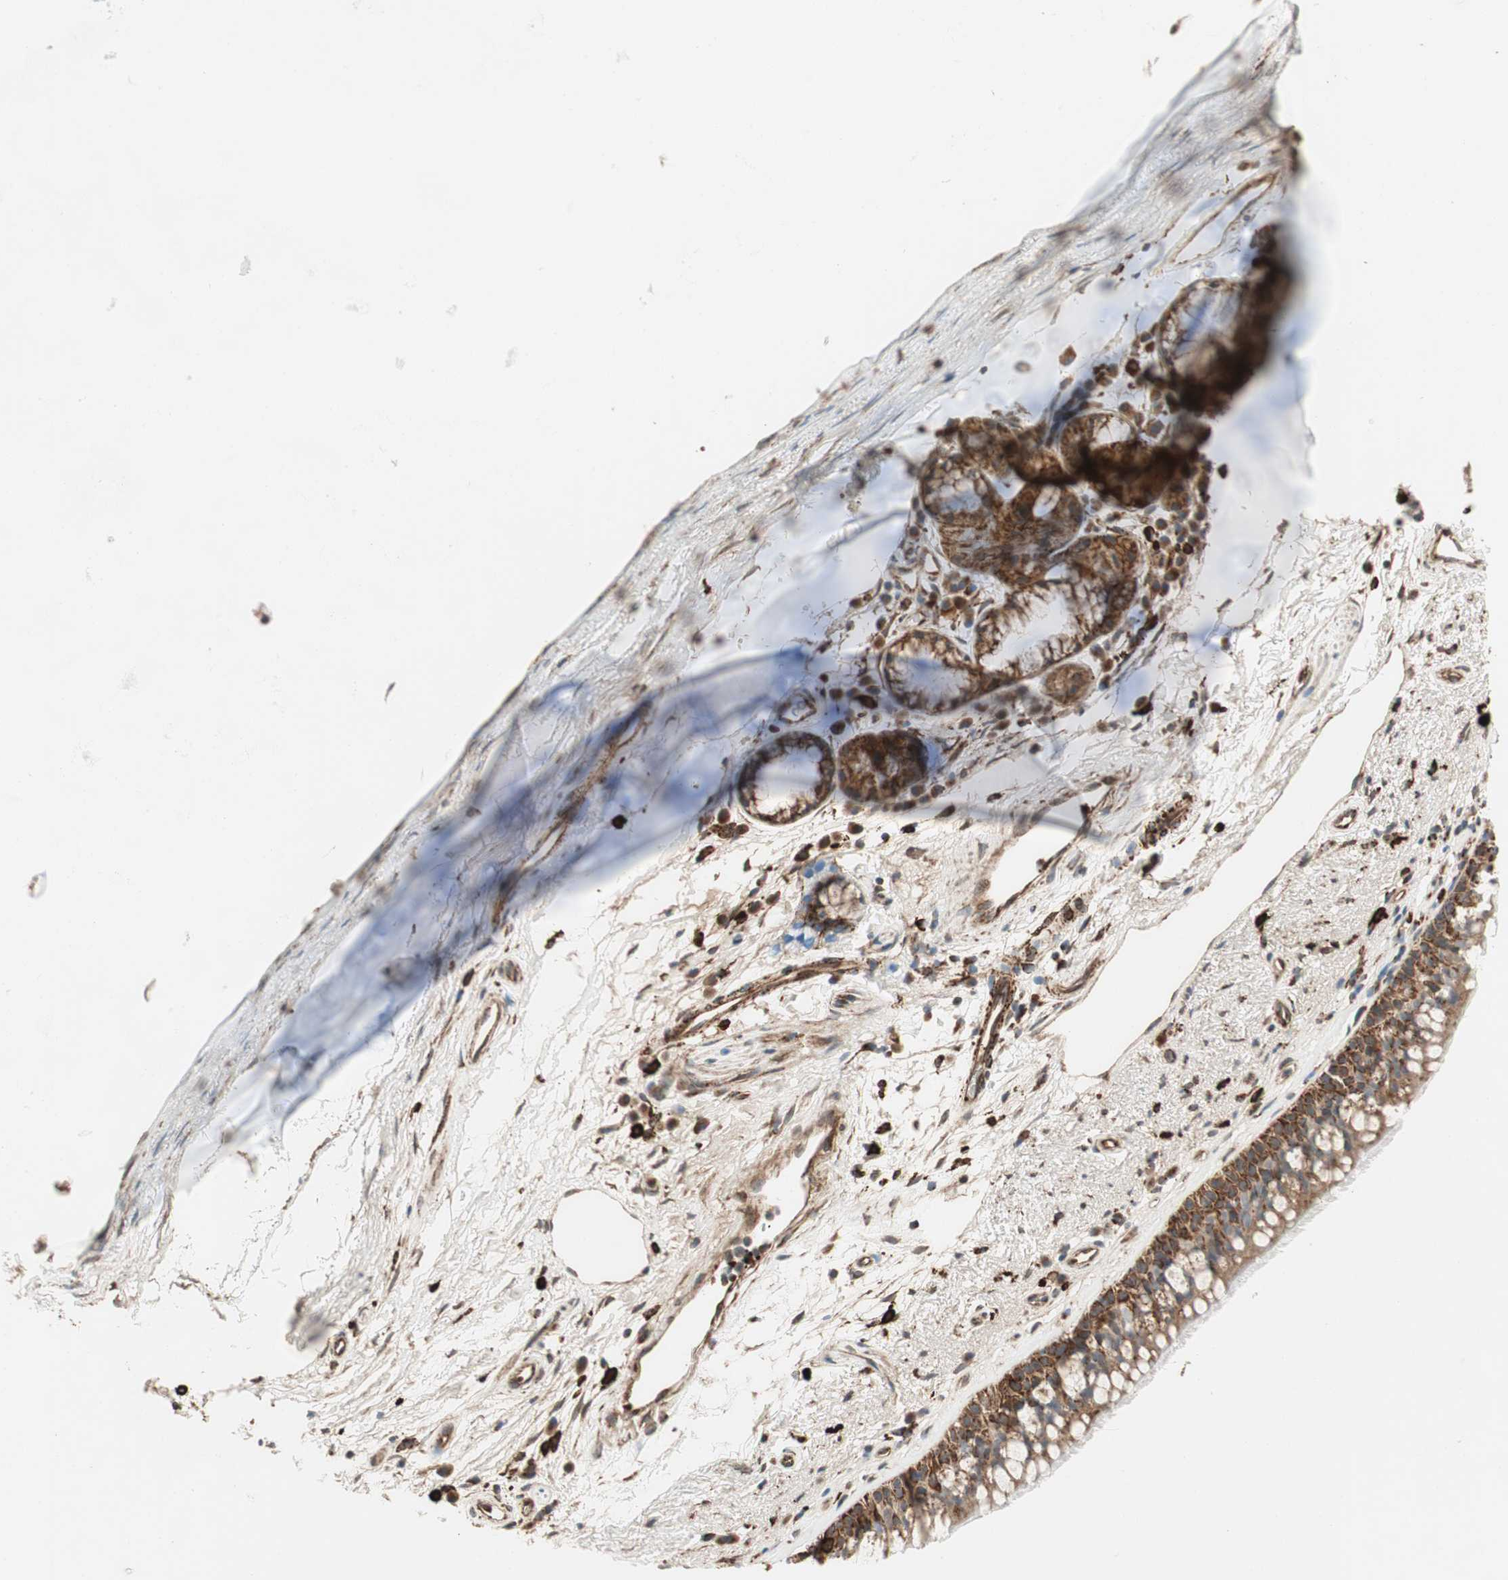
{"staining": {"intensity": "strong", "quantity": ">75%", "location": "cytoplasmic/membranous"}, "tissue": "bronchus", "cell_type": "Respiratory epithelial cells", "image_type": "normal", "snomed": [{"axis": "morphology", "description": "Normal tissue, NOS"}, {"axis": "topography", "description": "Bronchus"}], "caption": "High-power microscopy captured an IHC micrograph of unremarkable bronchus, revealing strong cytoplasmic/membranous positivity in approximately >75% of respiratory epithelial cells.", "gene": "AKAP1", "patient": {"sex": "female", "age": 54}}